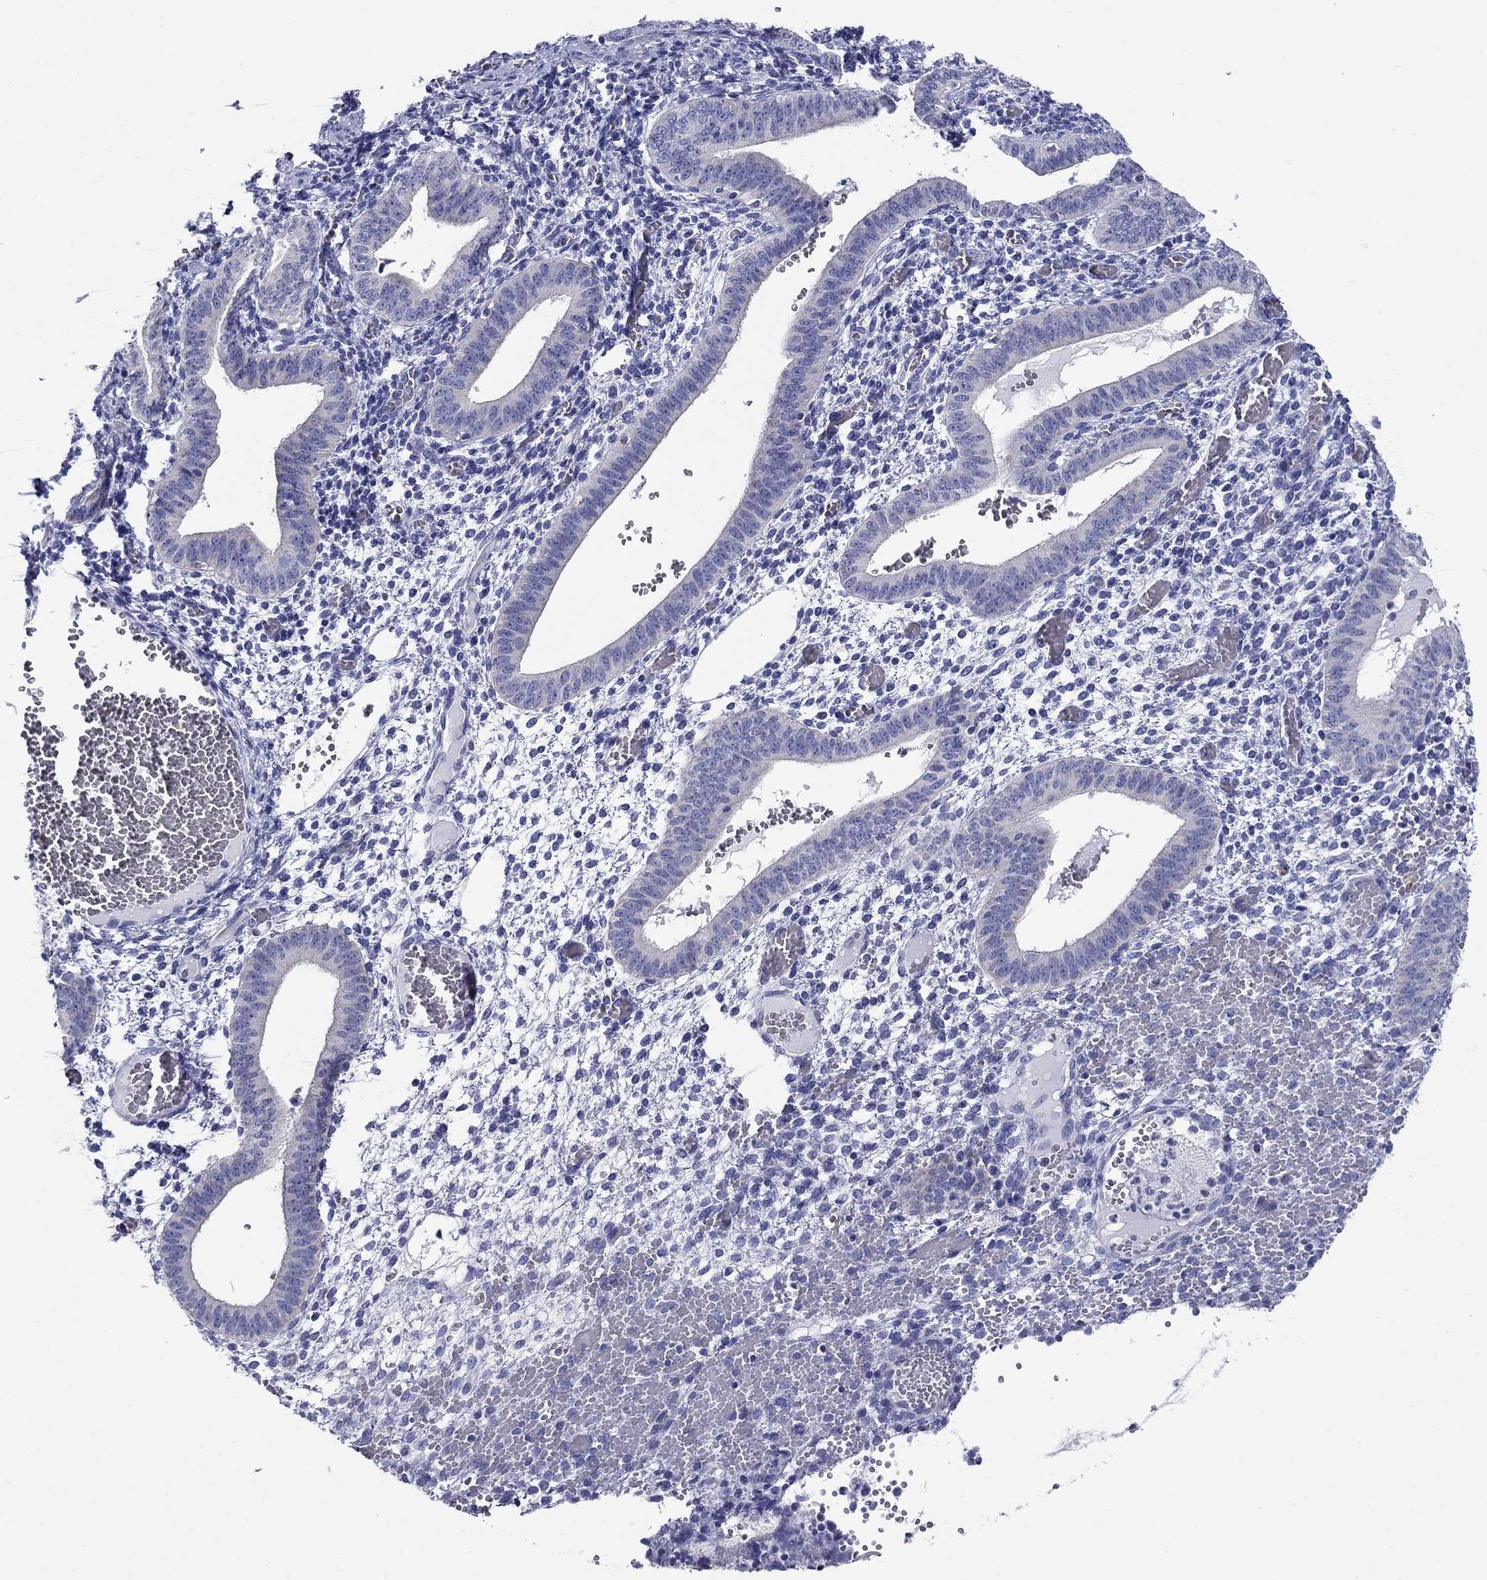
{"staining": {"intensity": "negative", "quantity": "none", "location": "none"}, "tissue": "endometrium", "cell_type": "Cells in endometrial stroma", "image_type": "normal", "snomed": [{"axis": "morphology", "description": "Normal tissue, NOS"}, {"axis": "topography", "description": "Endometrium"}], "caption": "Endometrium stained for a protein using immunohistochemistry shows no positivity cells in endometrial stroma.", "gene": "UPB1", "patient": {"sex": "female", "age": 42}}